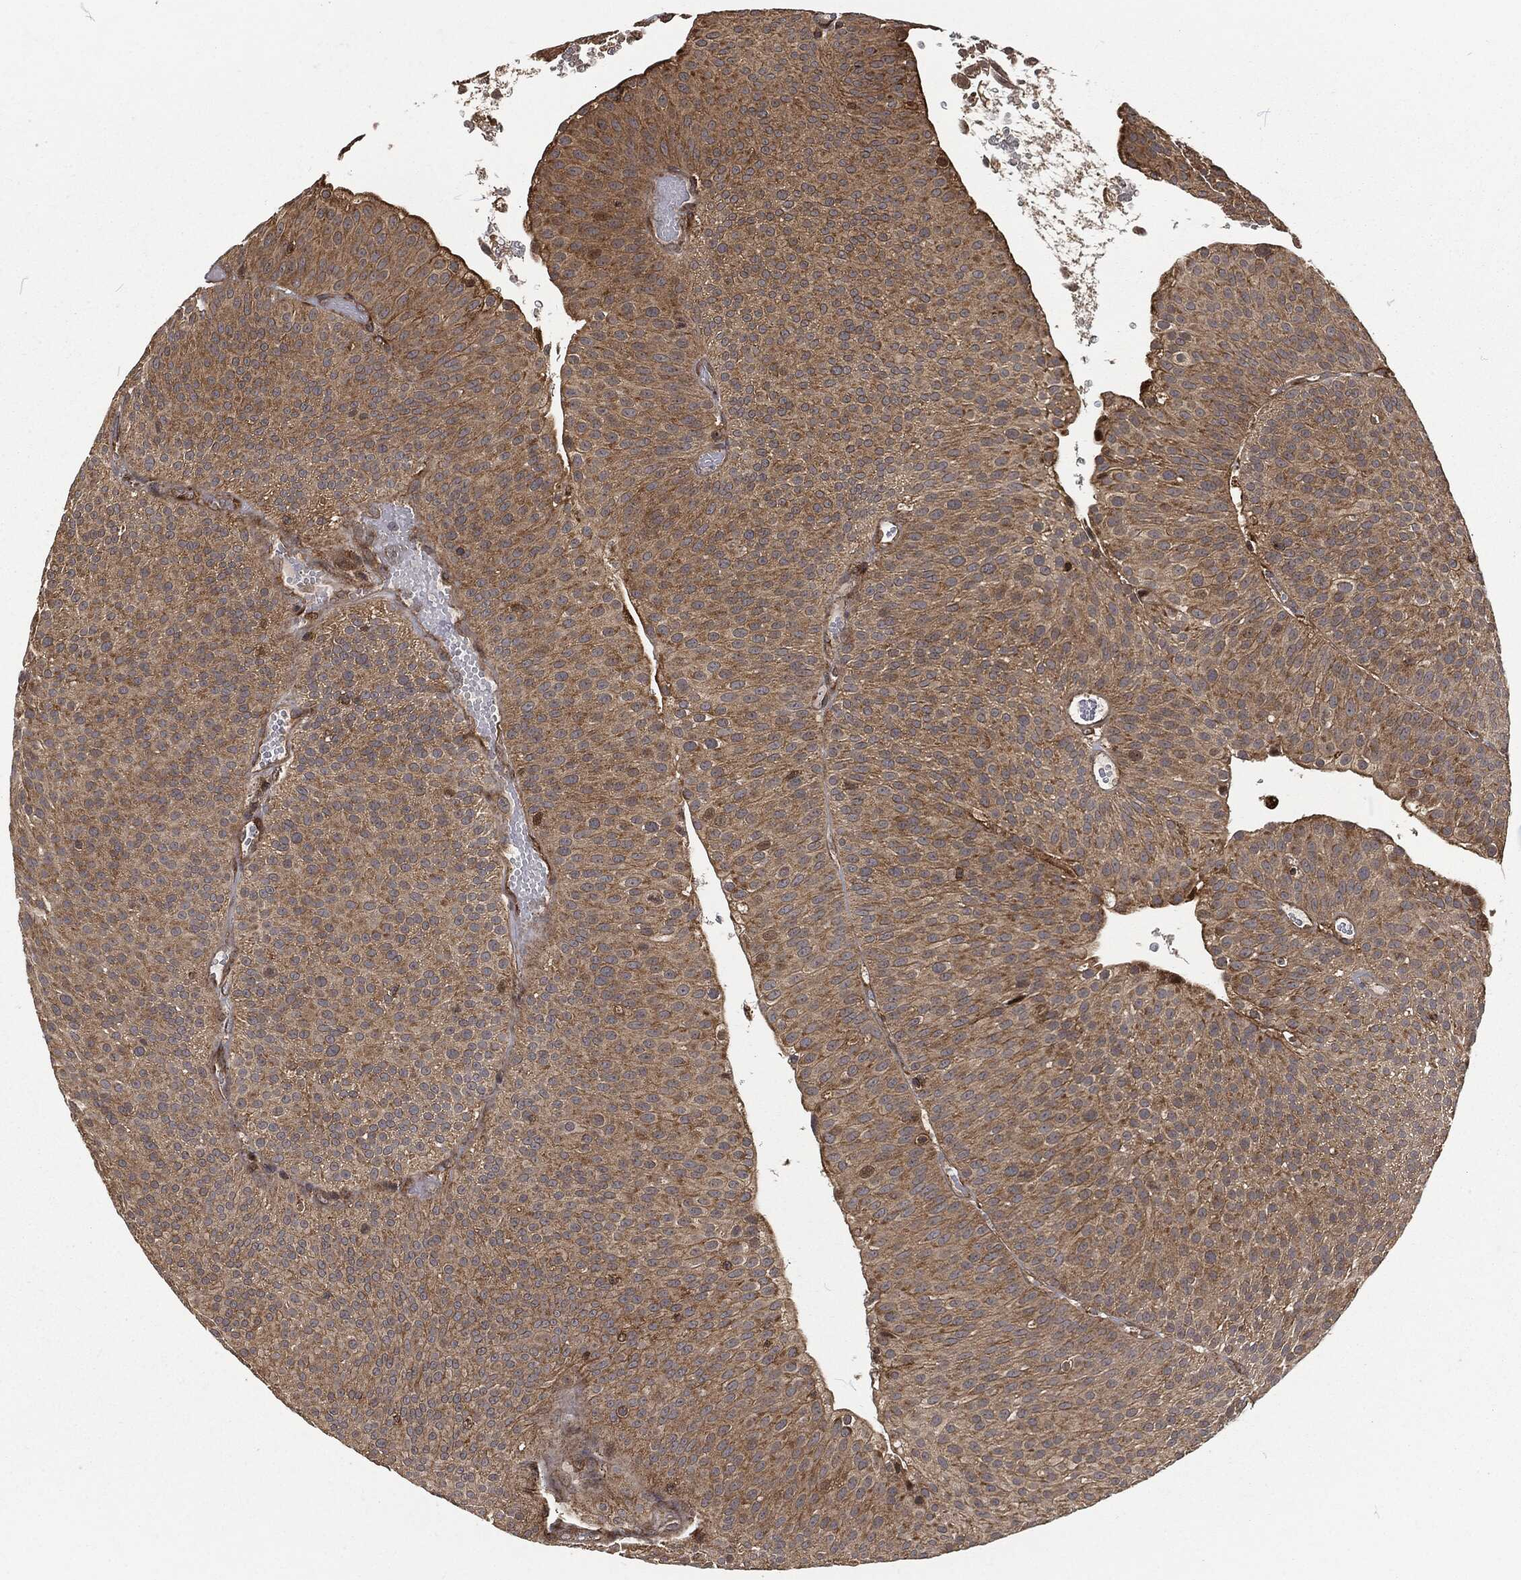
{"staining": {"intensity": "moderate", "quantity": ">75%", "location": "cytoplasmic/membranous"}, "tissue": "urothelial cancer", "cell_type": "Tumor cells", "image_type": "cancer", "snomed": [{"axis": "morphology", "description": "Urothelial carcinoma, Low grade"}, {"axis": "topography", "description": "Urinary bladder"}], "caption": "Immunohistochemical staining of low-grade urothelial carcinoma reveals medium levels of moderate cytoplasmic/membranous protein staining in approximately >75% of tumor cells.", "gene": "RFTN1", "patient": {"sex": "male", "age": 65}}